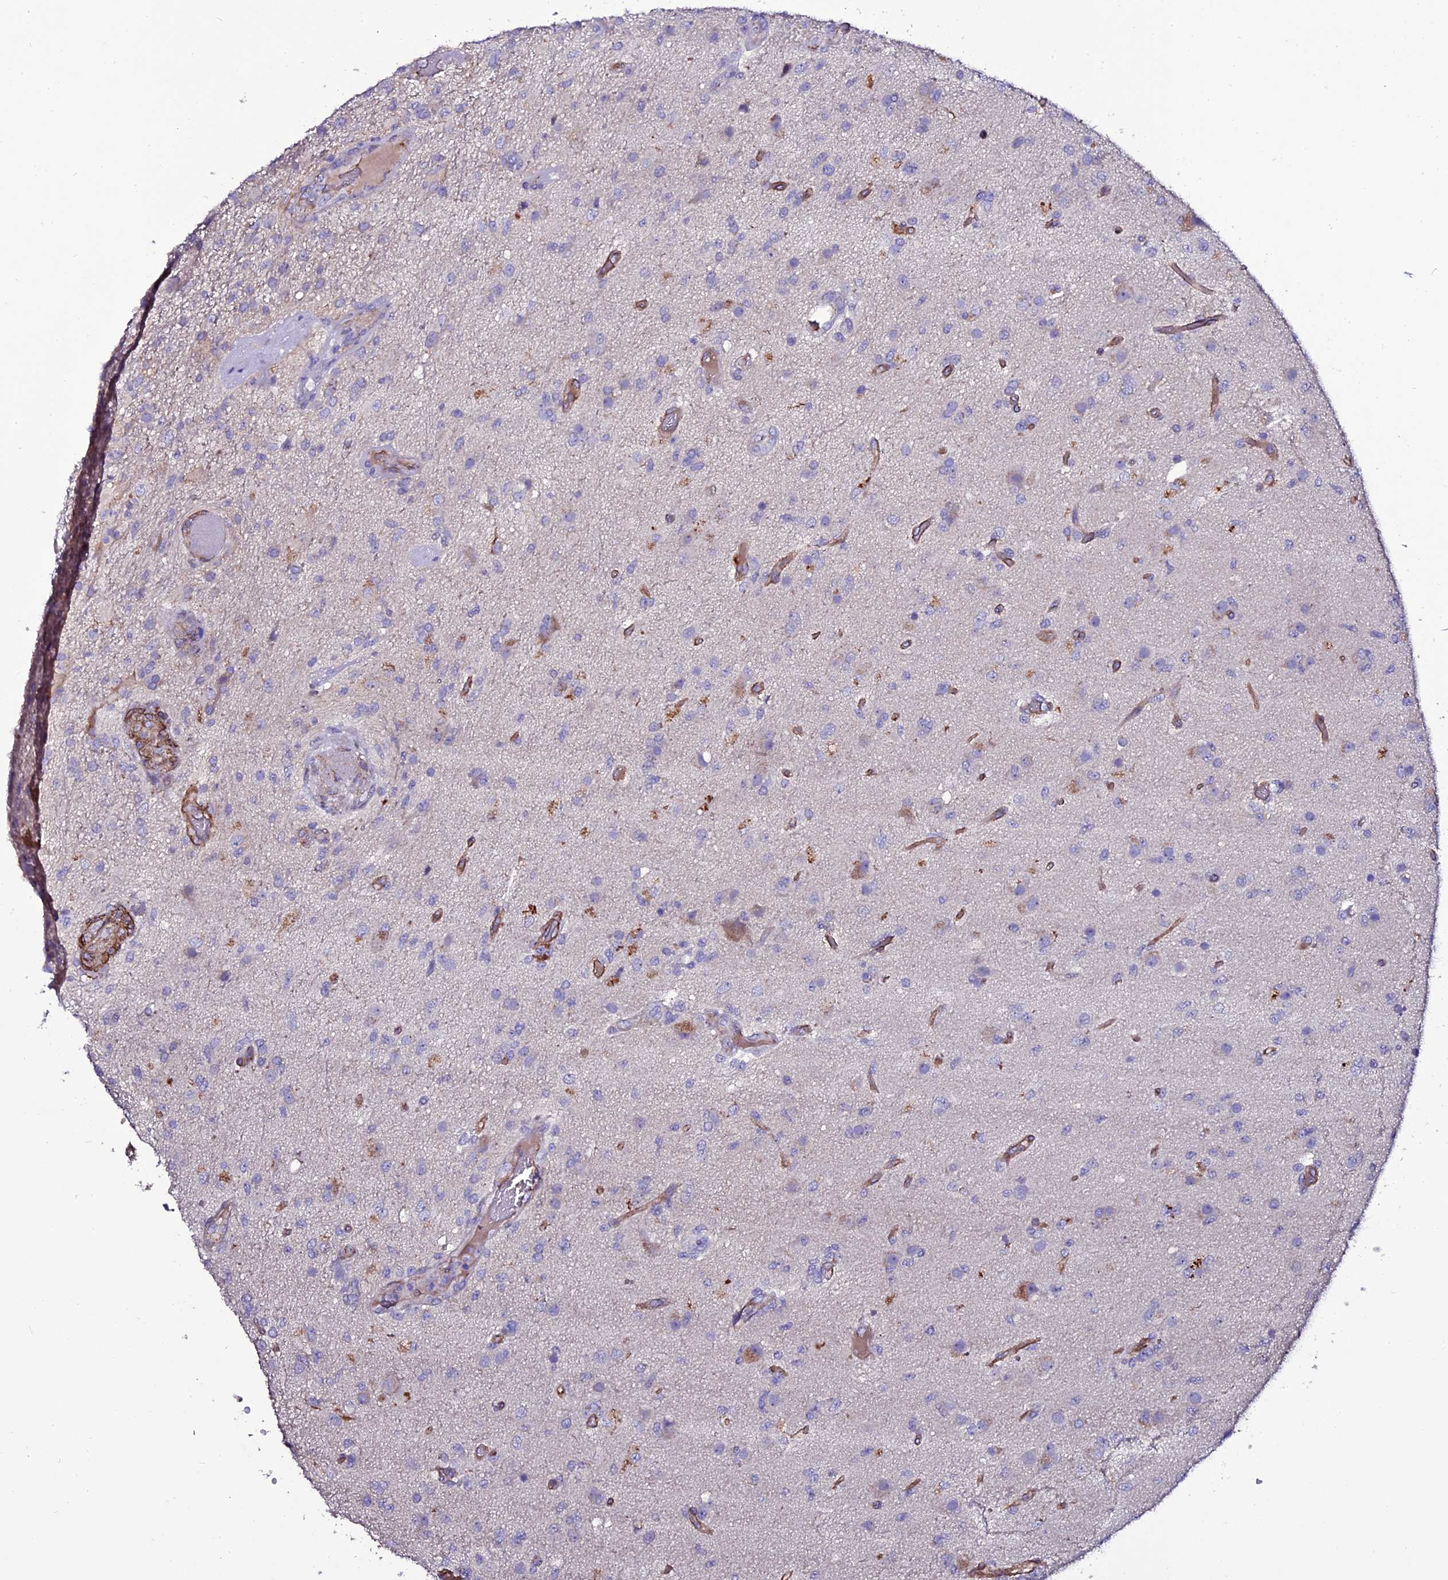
{"staining": {"intensity": "negative", "quantity": "none", "location": "none"}, "tissue": "glioma", "cell_type": "Tumor cells", "image_type": "cancer", "snomed": [{"axis": "morphology", "description": "Glioma, malignant, High grade"}, {"axis": "topography", "description": "Brain"}], "caption": "A high-resolution micrograph shows immunohistochemistry staining of malignant glioma (high-grade), which exhibits no significant positivity in tumor cells.", "gene": "MEX3C", "patient": {"sex": "female", "age": 74}}